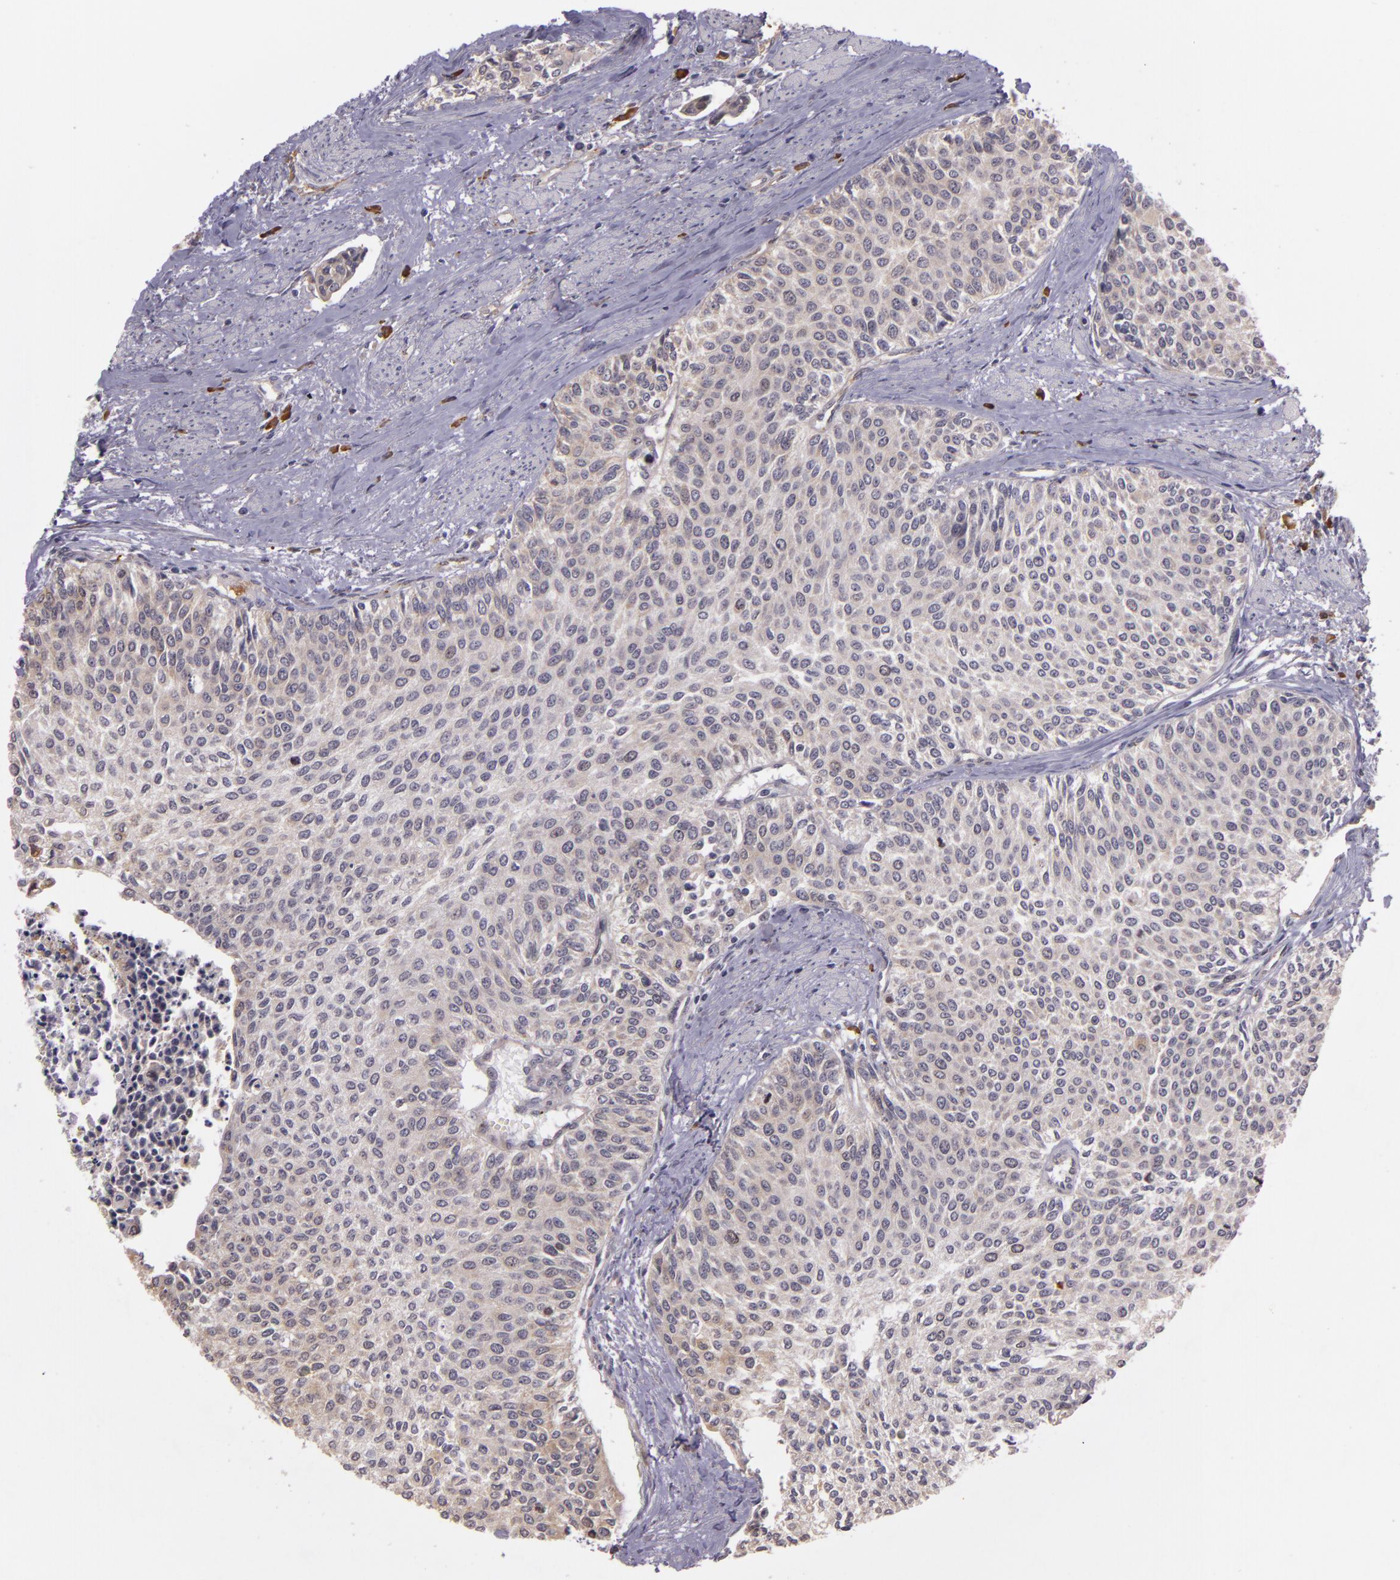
{"staining": {"intensity": "negative", "quantity": "none", "location": "none"}, "tissue": "urothelial cancer", "cell_type": "Tumor cells", "image_type": "cancer", "snomed": [{"axis": "morphology", "description": "Urothelial carcinoma, Low grade"}, {"axis": "topography", "description": "Urinary bladder"}], "caption": "A micrograph of human low-grade urothelial carcinoma is negative for staining in tumor cells. (DAB immunohistochemistry (IHC) visualized using brightfield microscopy, high magnification).", "gene": "SYTL4", "patient": {"sex": "female", "age": 73}}